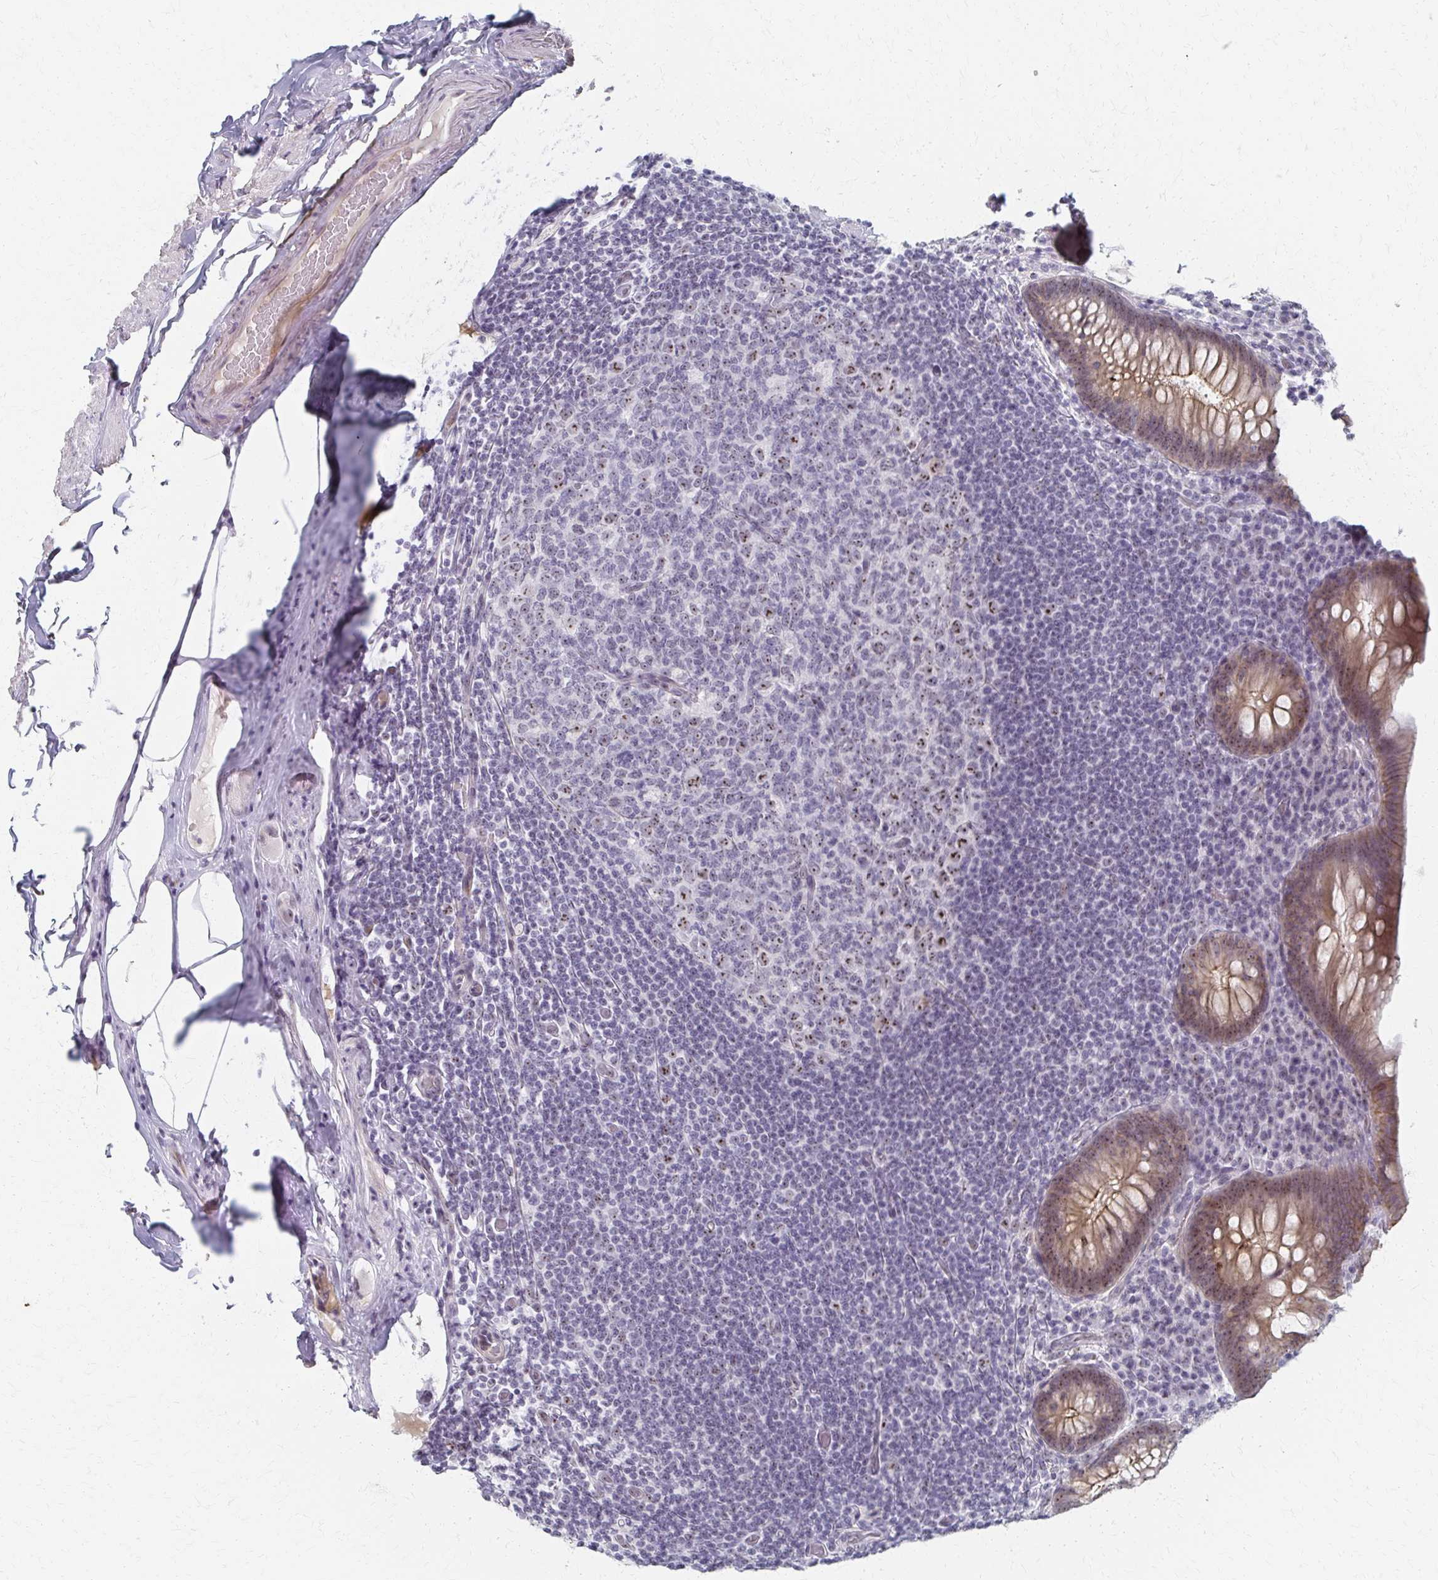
{"staining": {"intensity": "moderate", "quantity": "25%-75%", "location": "cytoplasmic/membranous,nuclear"}, "tissue": "appendix", "cell_type": "Glandular cells", "image_type": "normal", "snomed": [{"axis": "morphology", "description": "Normal tissue, NOS"}, {"axis": "topography", "description": "Appendix"}], "caption": "This is an image of immunohistochemistry staining of benign appendix, which shows moderate staining in the cytoplasmic/membranous,nuclear of glandular cells.", "gene": "PES1", "patient": {"sex": "male", "age": 71}}